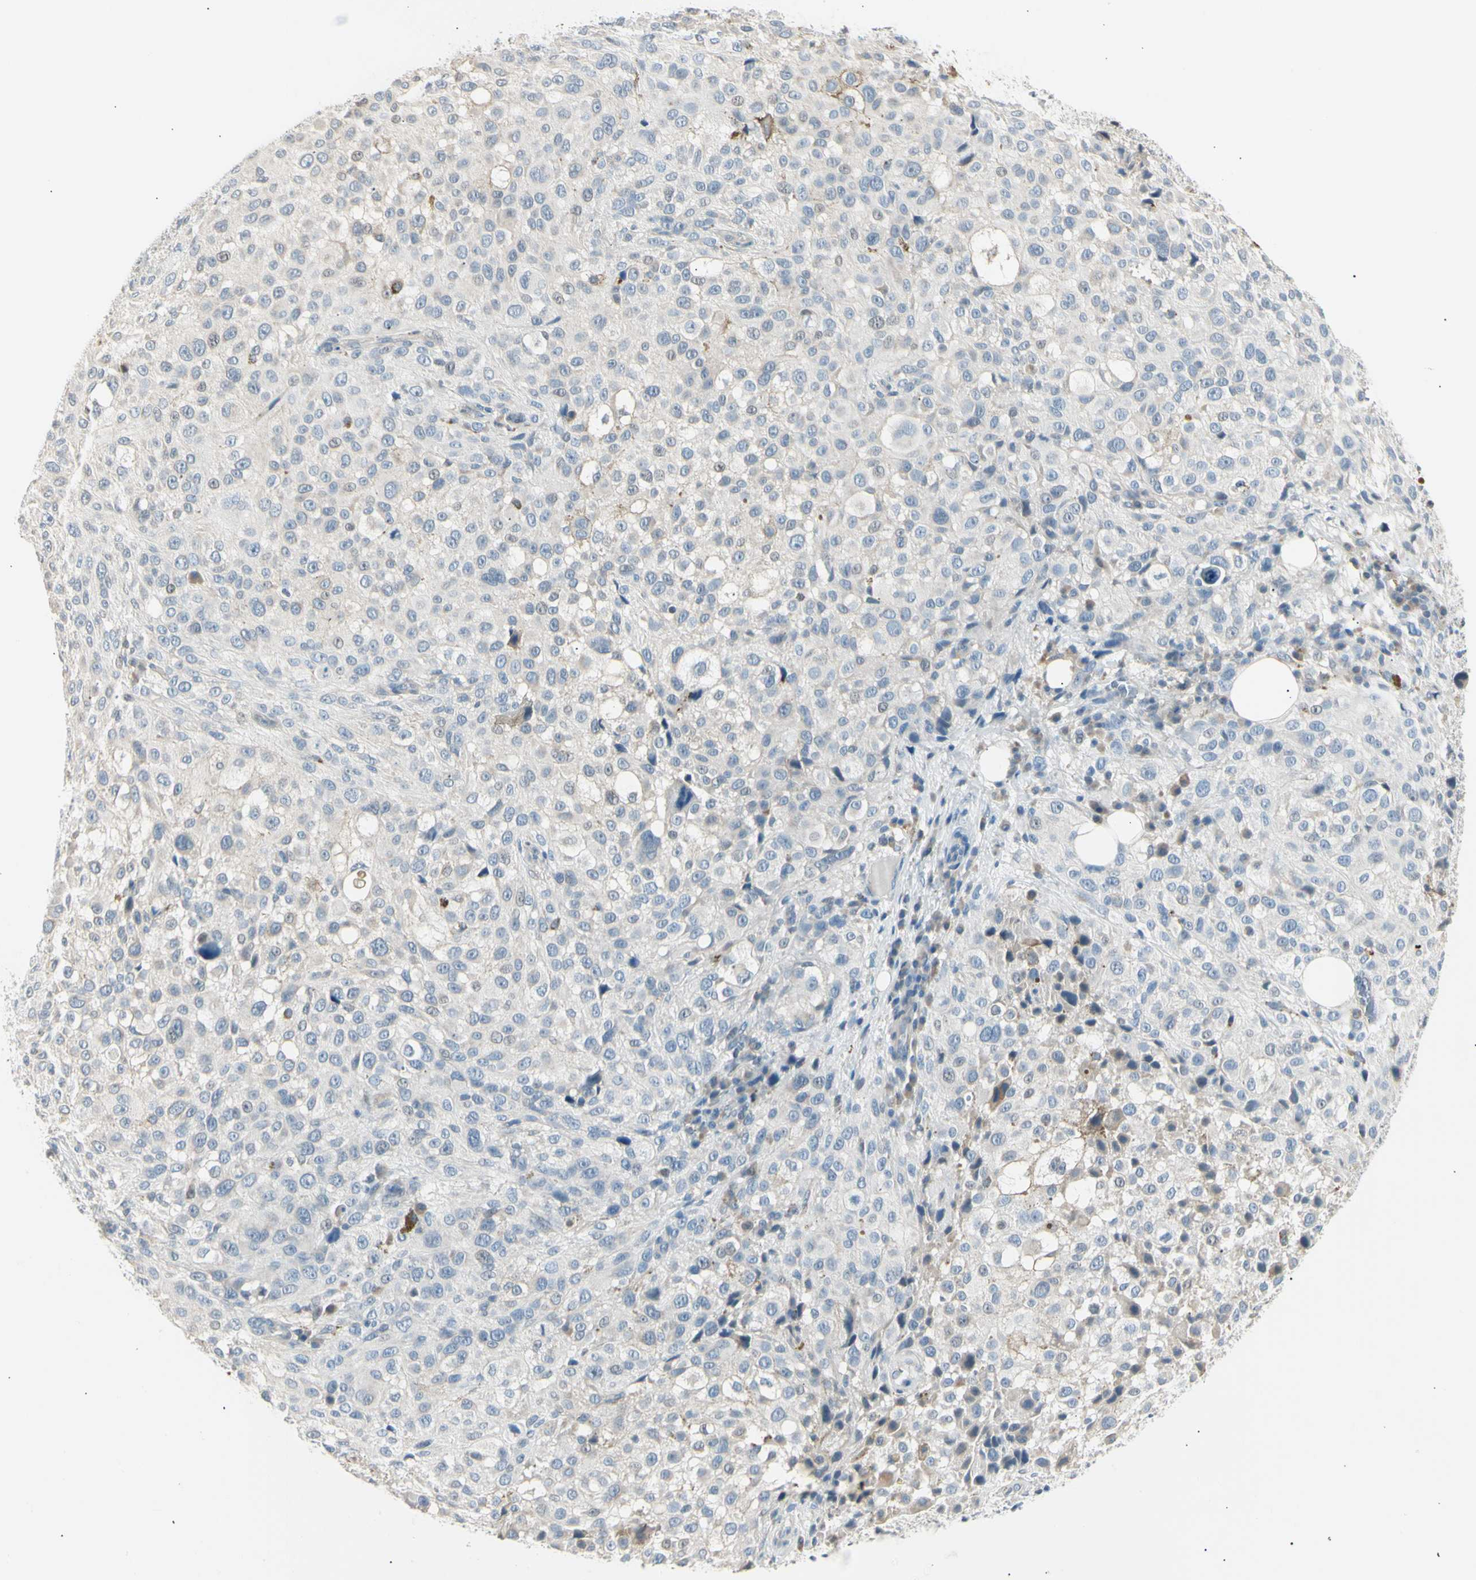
{"staining": {"intensity": "weak", "quantity": "<25%", "location": "cytoplasmic/membranous"}, "tissue": "melanoma", "cell_type": "Tumor cells", "image_type": "cancer", "snomed": [{"axis": "morphology", "description": "Necrosis, NOS"}, {"axis": "morphology", "description": "Malignant melanoma, NOS"}, {"axis": "topography", "description": "Skin"}], "caption": "The photomicrograph reveals no staining of tumor cells in melanoma. Nuclei are stained in blue.", "gene": "LHPP", "patient": {"sex": "female", "age": 87}}